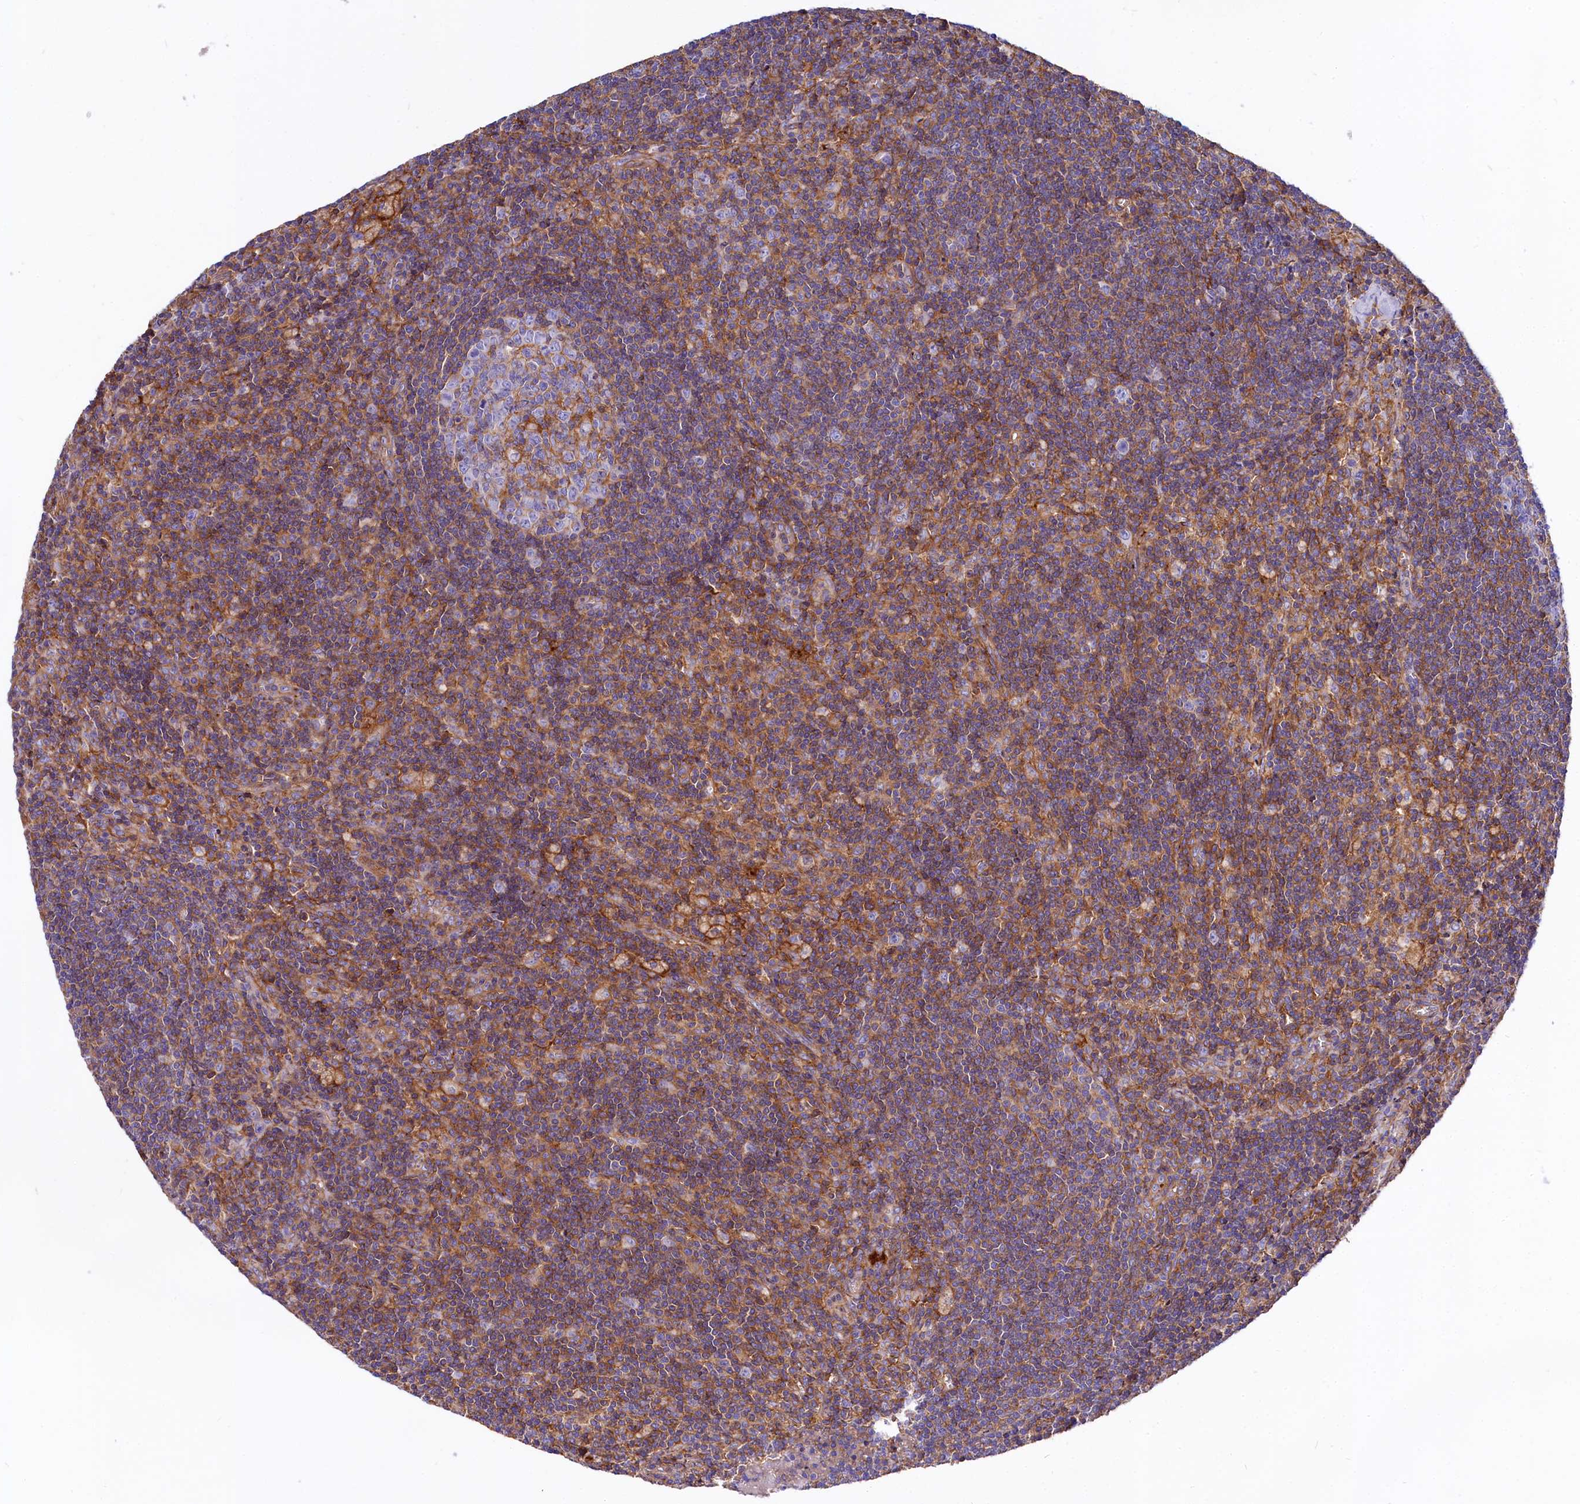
{"staining": {"intensity": "negative", "quantity": "none", "location": "none"}, "tissue": "lymph node", "cell_type": "Germinal center cells", "image_type": "normal", "snomed": [{"axis": "morphology", "description": "Normal tissue, NOS"}, {"axis": "topography", "description": "Lymph node"}], "caption": "Immunohistochemistry of benign lymph node reveals no staining in germinal center cells.", "gene": "ANO6", "patient": {"sex": "male", "age": 69}}